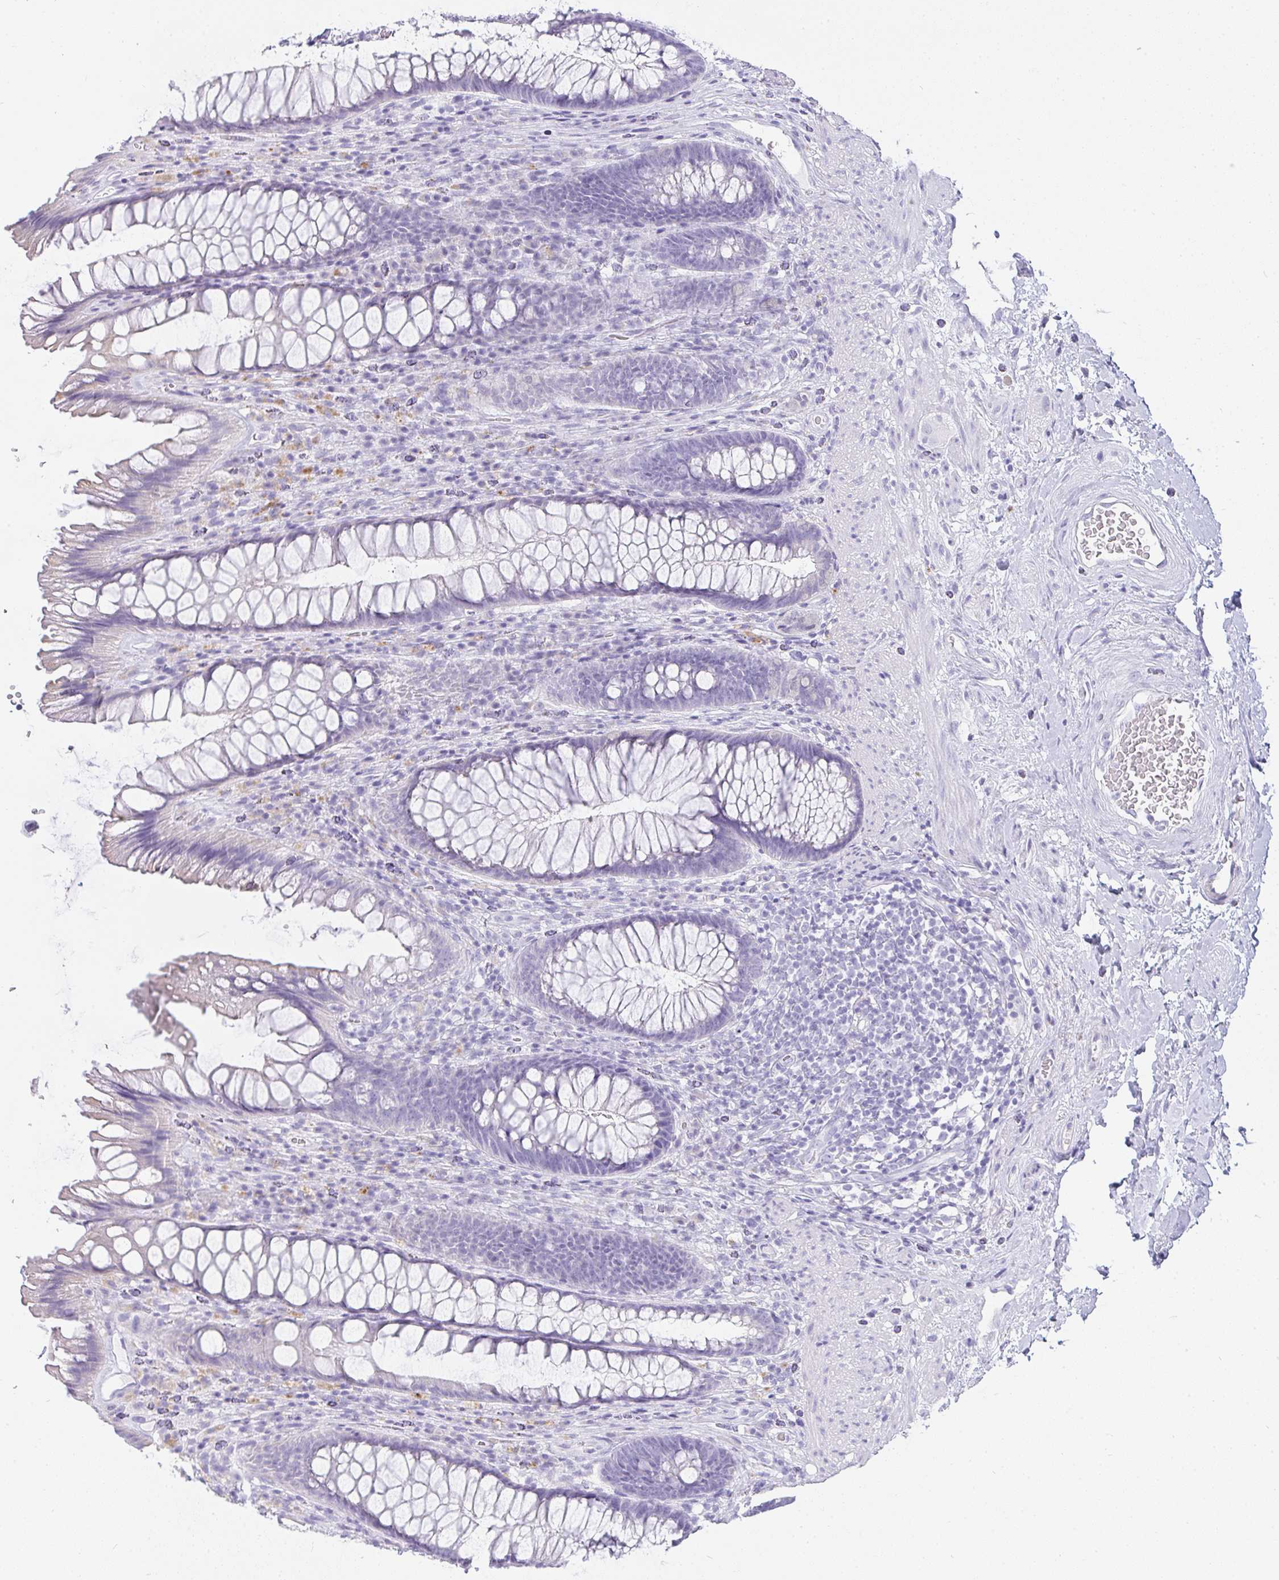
{"staining": {"intensity": "negative", "quantity": "none", "location": "none"}, "tissue": "rectum", "cell_type": "Glandular cells", "image_type": "normal", "snomed": [{"axis": "morphology", "description": "Normal tissue, NOS"}, {"axis": "topography", "description": "Rectum"}], "caption": "Immunohistochemistry (IHC) of unremarkable rectum shows no expression in glandular cells.", "gene": "OR5J2", "patient": {"sex": "male", "age": 53}}